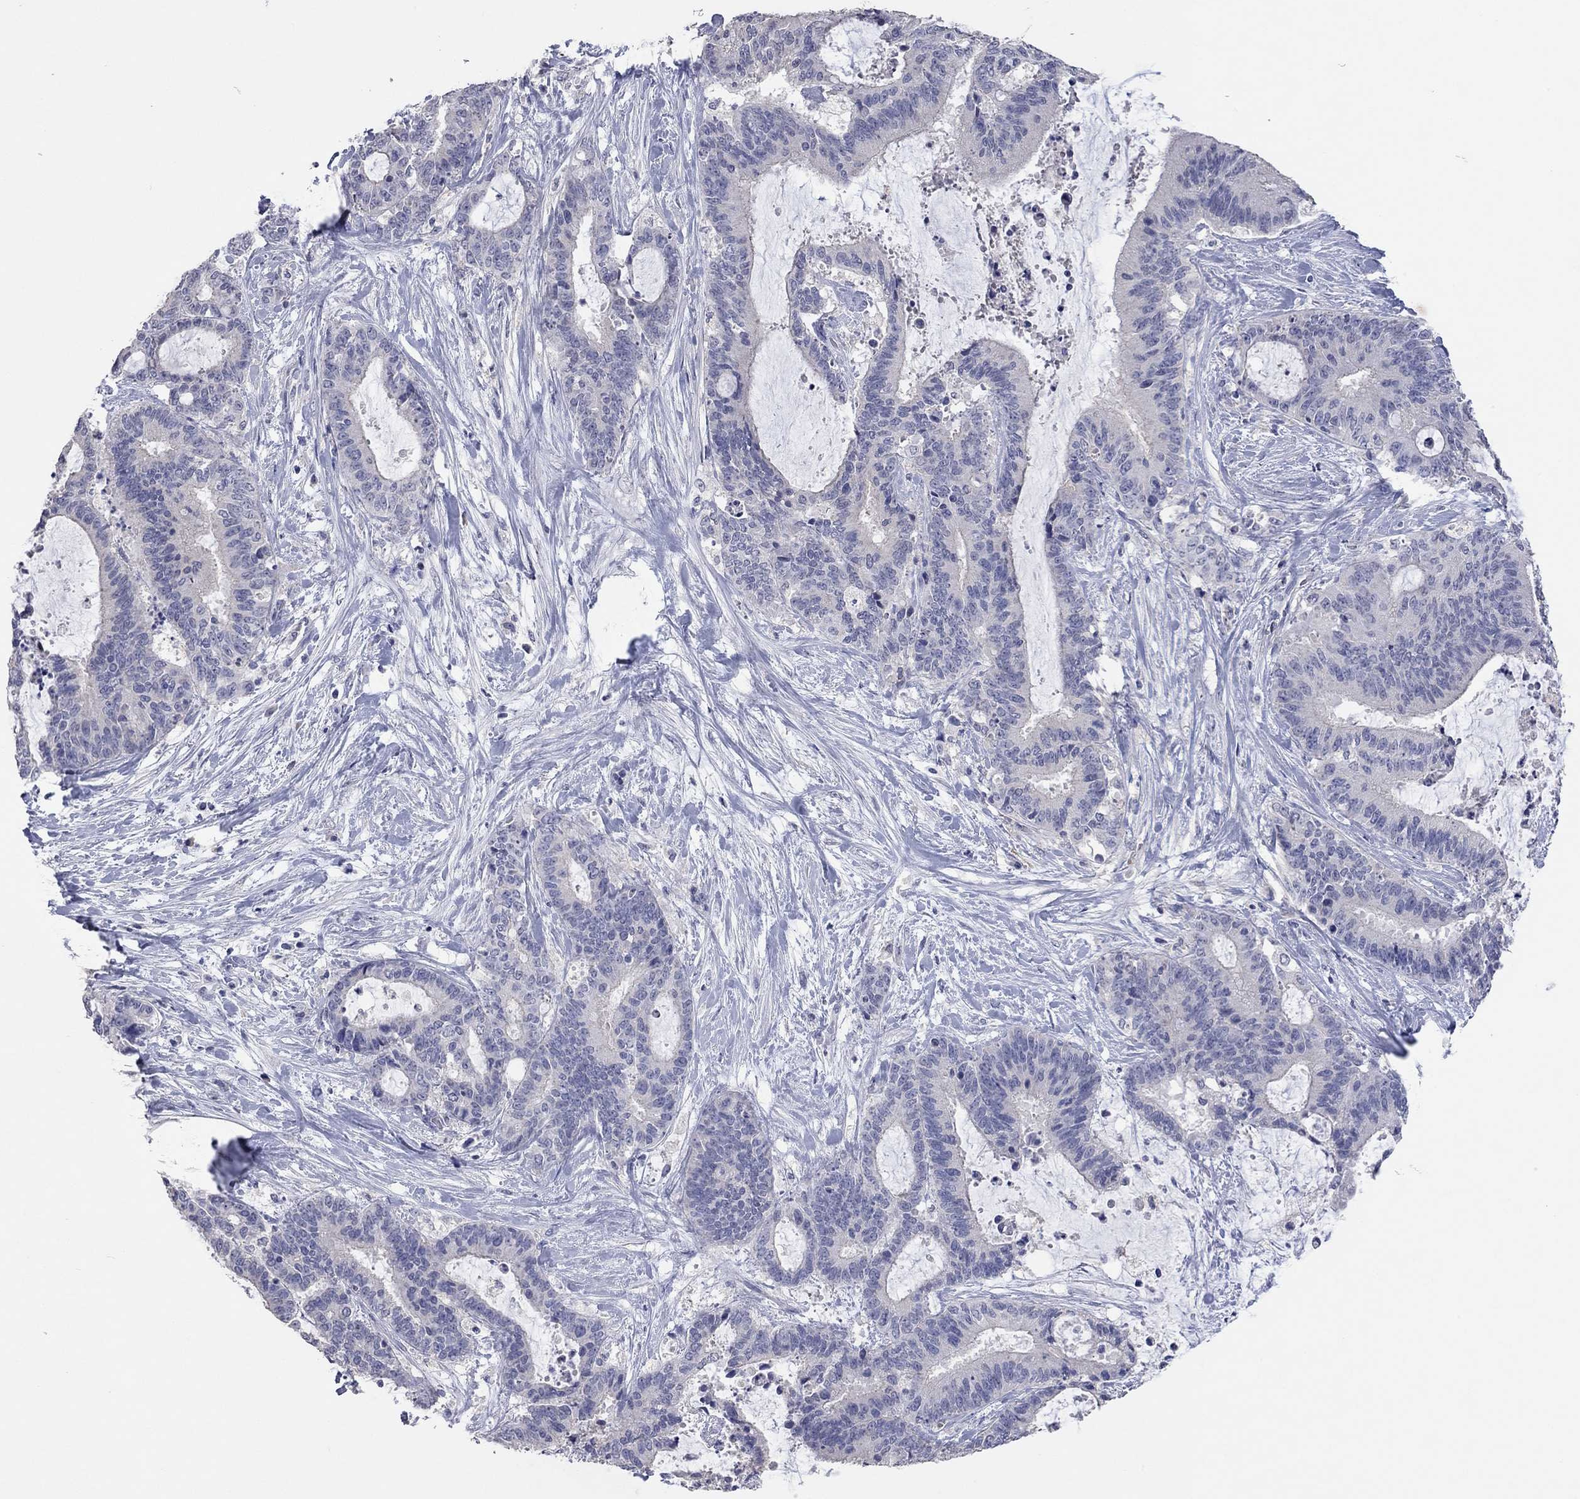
{"staining": {"intensity": "negative", "quantity": "none", "location": "none"}, "tissue": "liver cancer", "cell_type": "Tumor cells", "image_type": "cancer", "snomed": [{"axis": "morphology", "description": "Cholangiocarcinoma"}, {"axis": "topography", "description": "Liver"}], "caption": "Tumor cells show no significant expression in cholangiocarcinoma (liver).", "gene": "MMP13", "patient": {"sex": "female", "age": 73}}